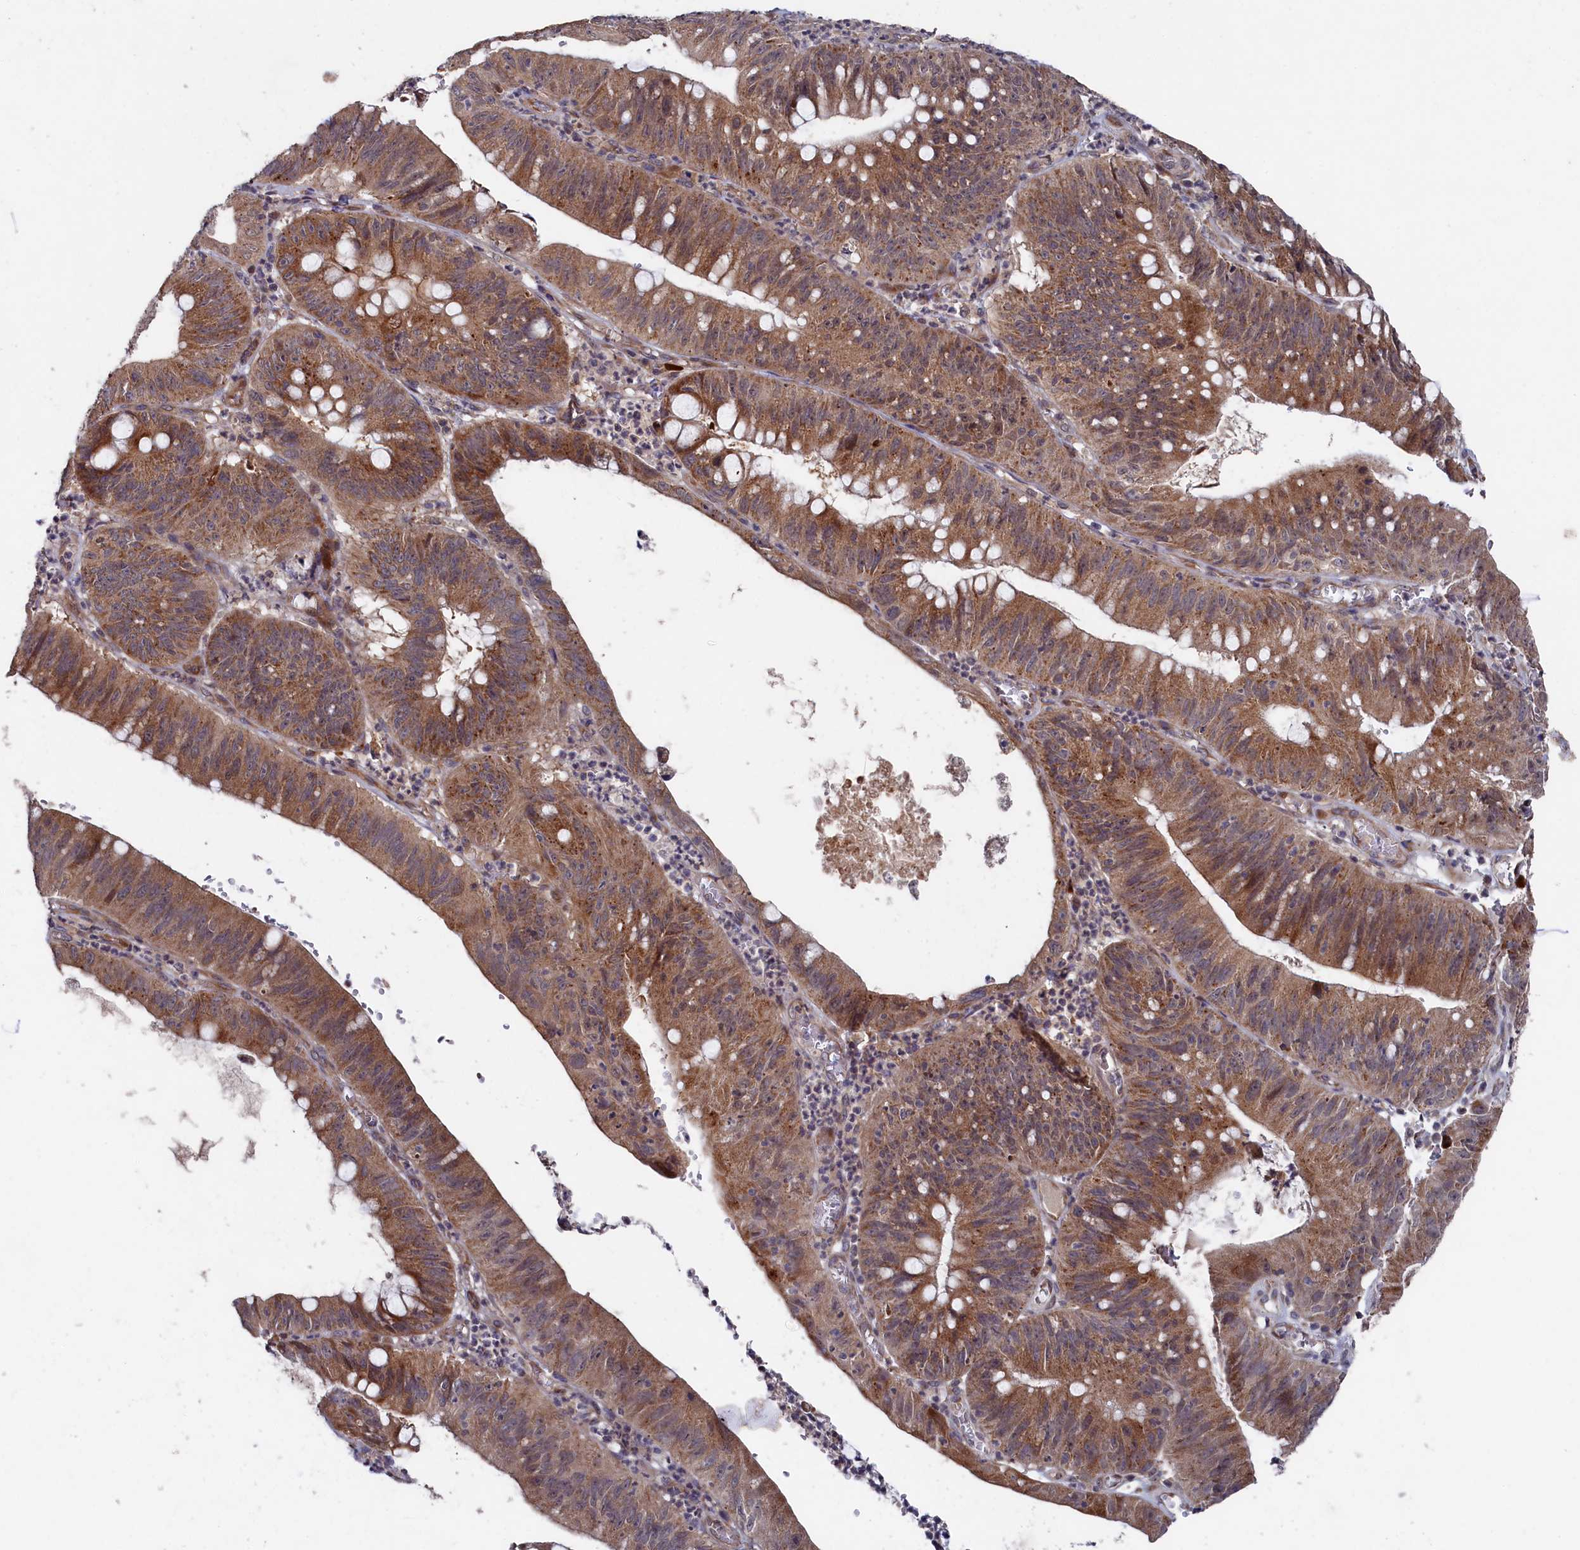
{"staining": {"intensity": "moderate", "quantity": ">75%", "location": "cytoplasmic/membranous"}, "tissue": "stomach cancer", "cell_type": "Tumor cells", "image_type": "cancer", "snomed": [{"axis": "morphology", "description": "Adenocarcinoma, NOS"}, {"axis": "topography", "description": "Stomach"}], "caption": "Protein expression analysis of human stomach cancer (adenocarcinoma) reveals moderate cytoplasmic/membranous positivity in about >75% of tumor cells.", "gene": "SUPV3L1", "patient": {"sex": "male", "age": 59}}